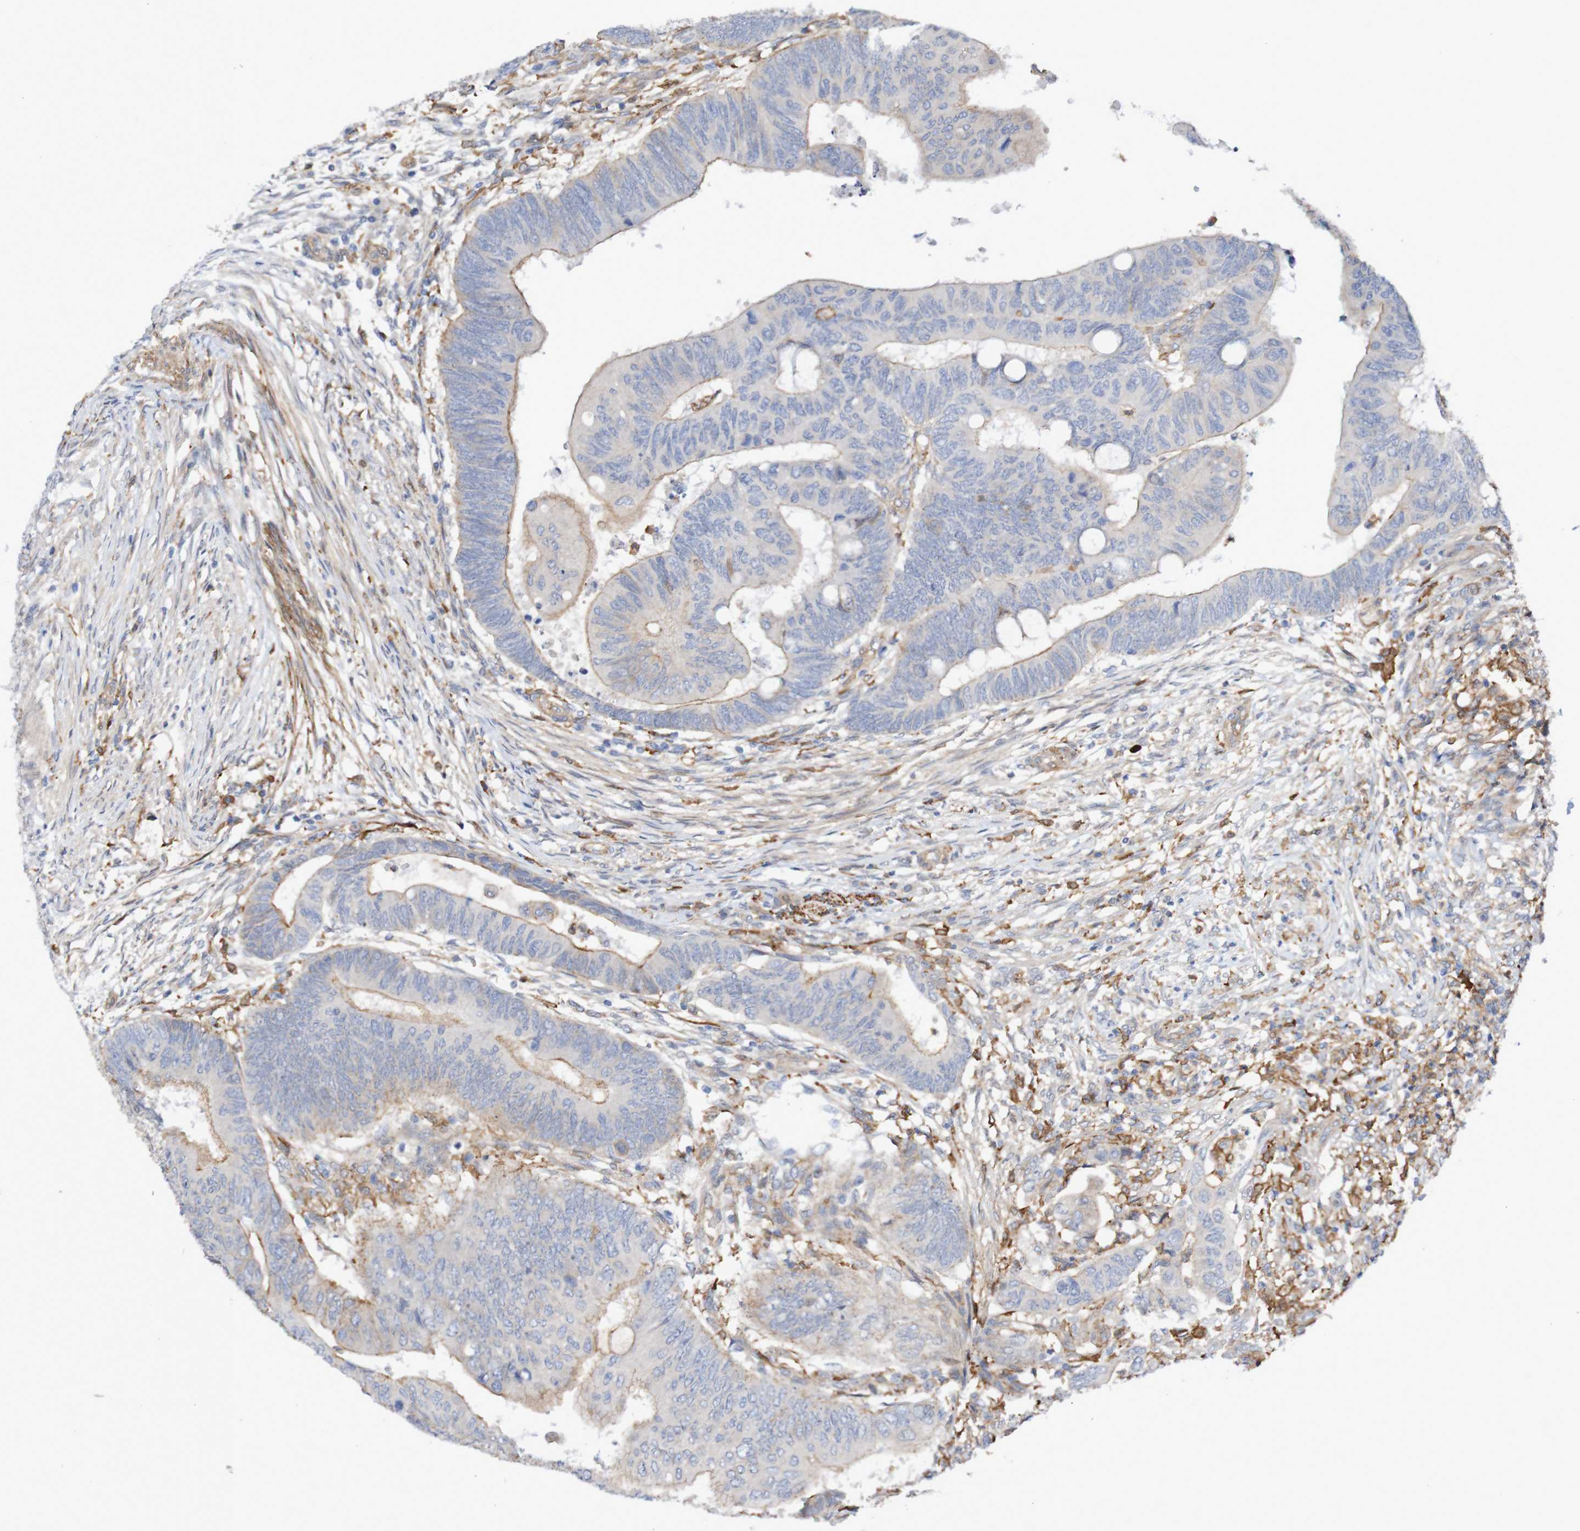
{"staining": {"intensity": "weak", "quantity": "25%-75%", "location": "cytoplasmic/membranous"}, "tissue": "colorectal cancer", "cell_type": "Tumor cells", "image_type": "cancer", "snomed": [{"axis": "morphology", "description": "Normal tissue, NOS"}, {"axis": "morphology", "description": "Adenocarcinoma, NOS"}, {"axis": "topography", "description": "Rectum"}, {"axis": "topography", "description": "Peripheral nerve tissue"}], "caption": "The micrograph demonstrates immunohistochemical staining of colorectal adenocarcinoma. There is weak cytoplasmic/membranous staining is seen in approximately 25%-75% of tumor cells.", "gene": "SCRG1", "patient": {"sex": "male", "age": 92}}